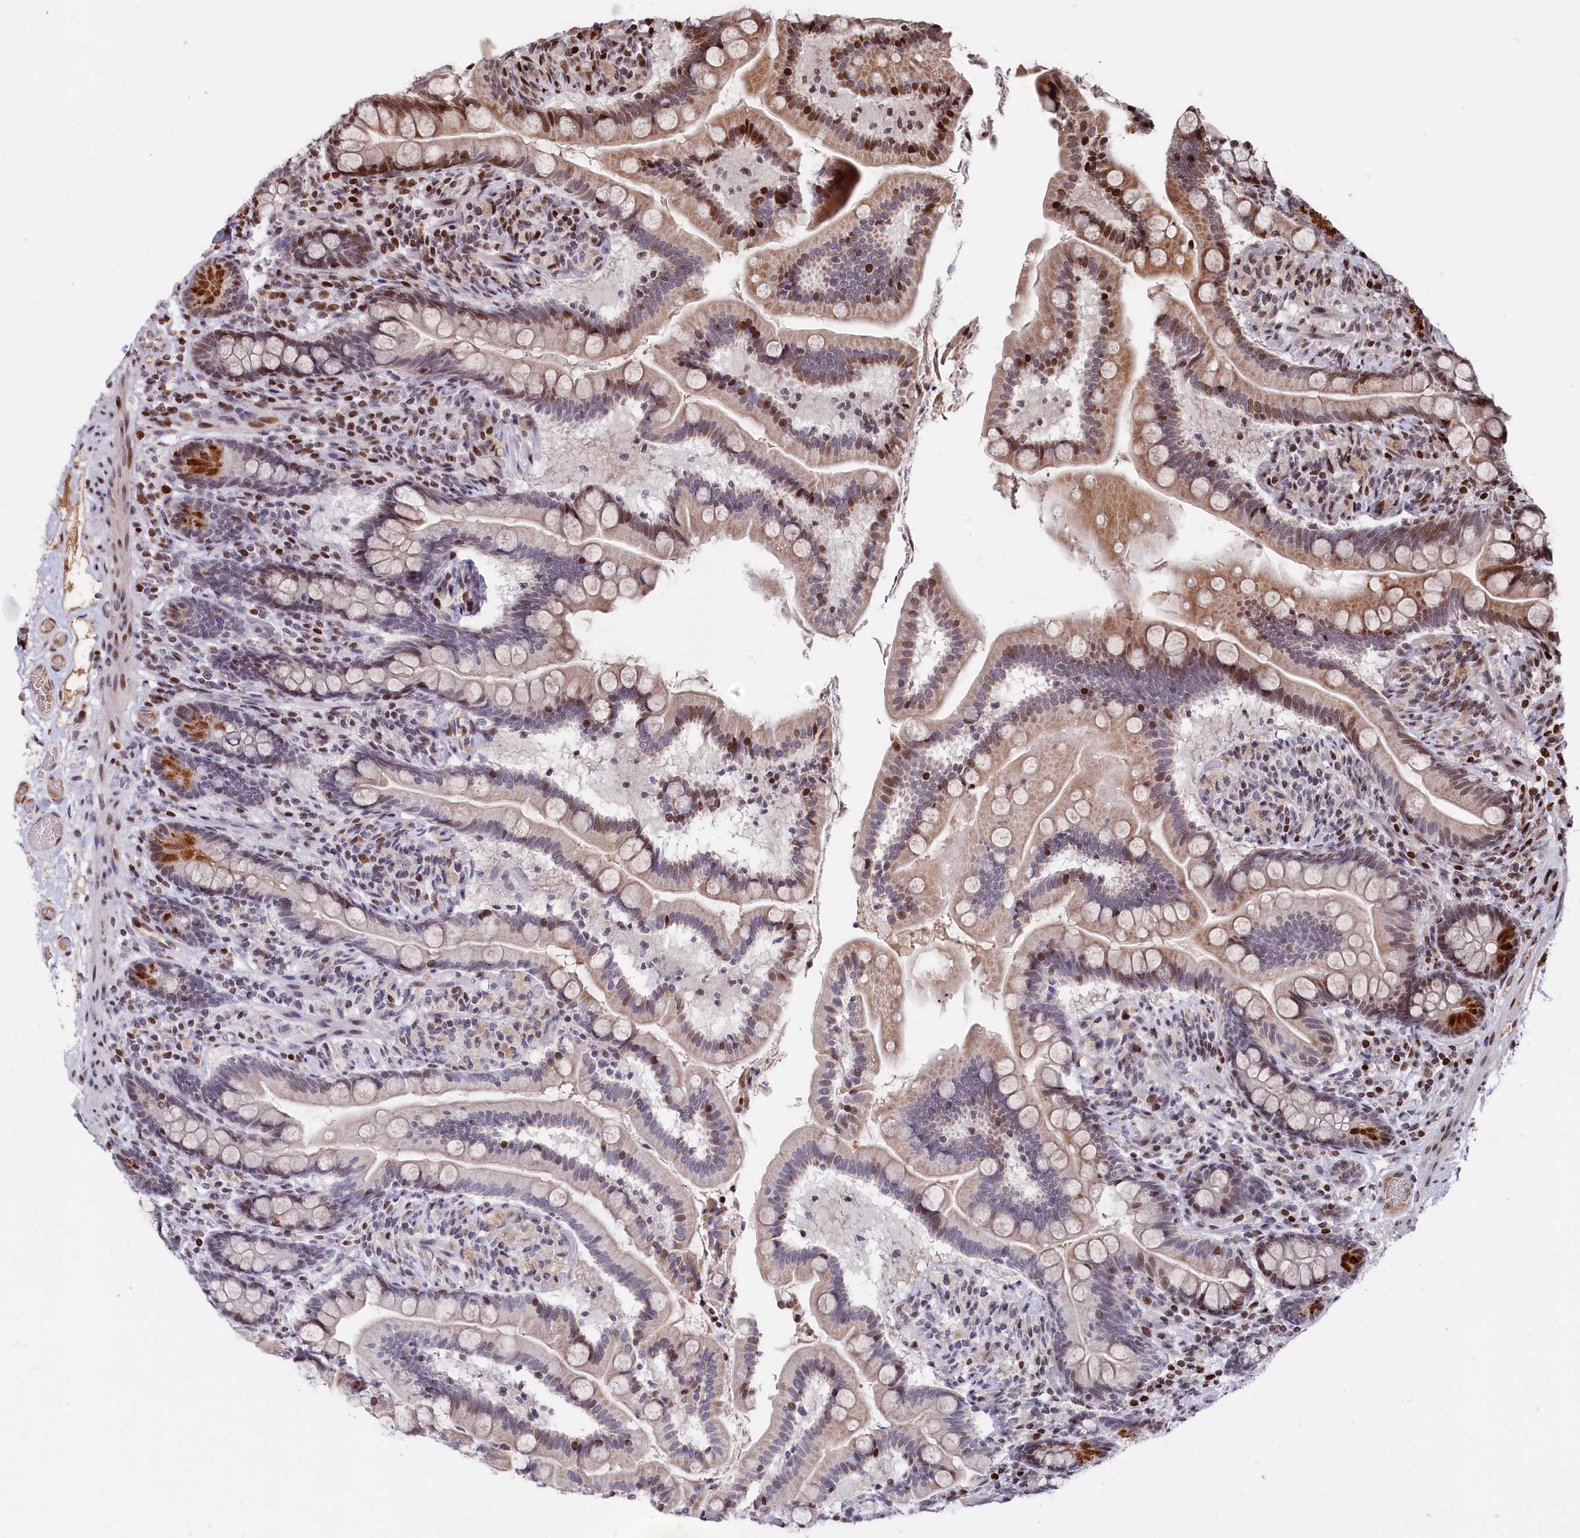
{"staining": {"intensity": "moderate", "quantity": "25%-75%", "location": "cytoplasmic/membranous,nuclear"}, "tissue": "small intestine", "cell_type": "Glandular cells", "image_type": "normal", "snomed": [{"axis": "morphology", "description": "Normal tissue, NOS"}, {"axis": "topography", "description": "Small intestine"}], "caption": "Benign small intestine demonstrates moderate cytoplasmic/membranous,nuclear positivity in approximately 25%-75% of glandular cells, visualized by immunohistochemistry.", "gene": "MCF2L2", "patient": {"sex": "female", "age": 64}}